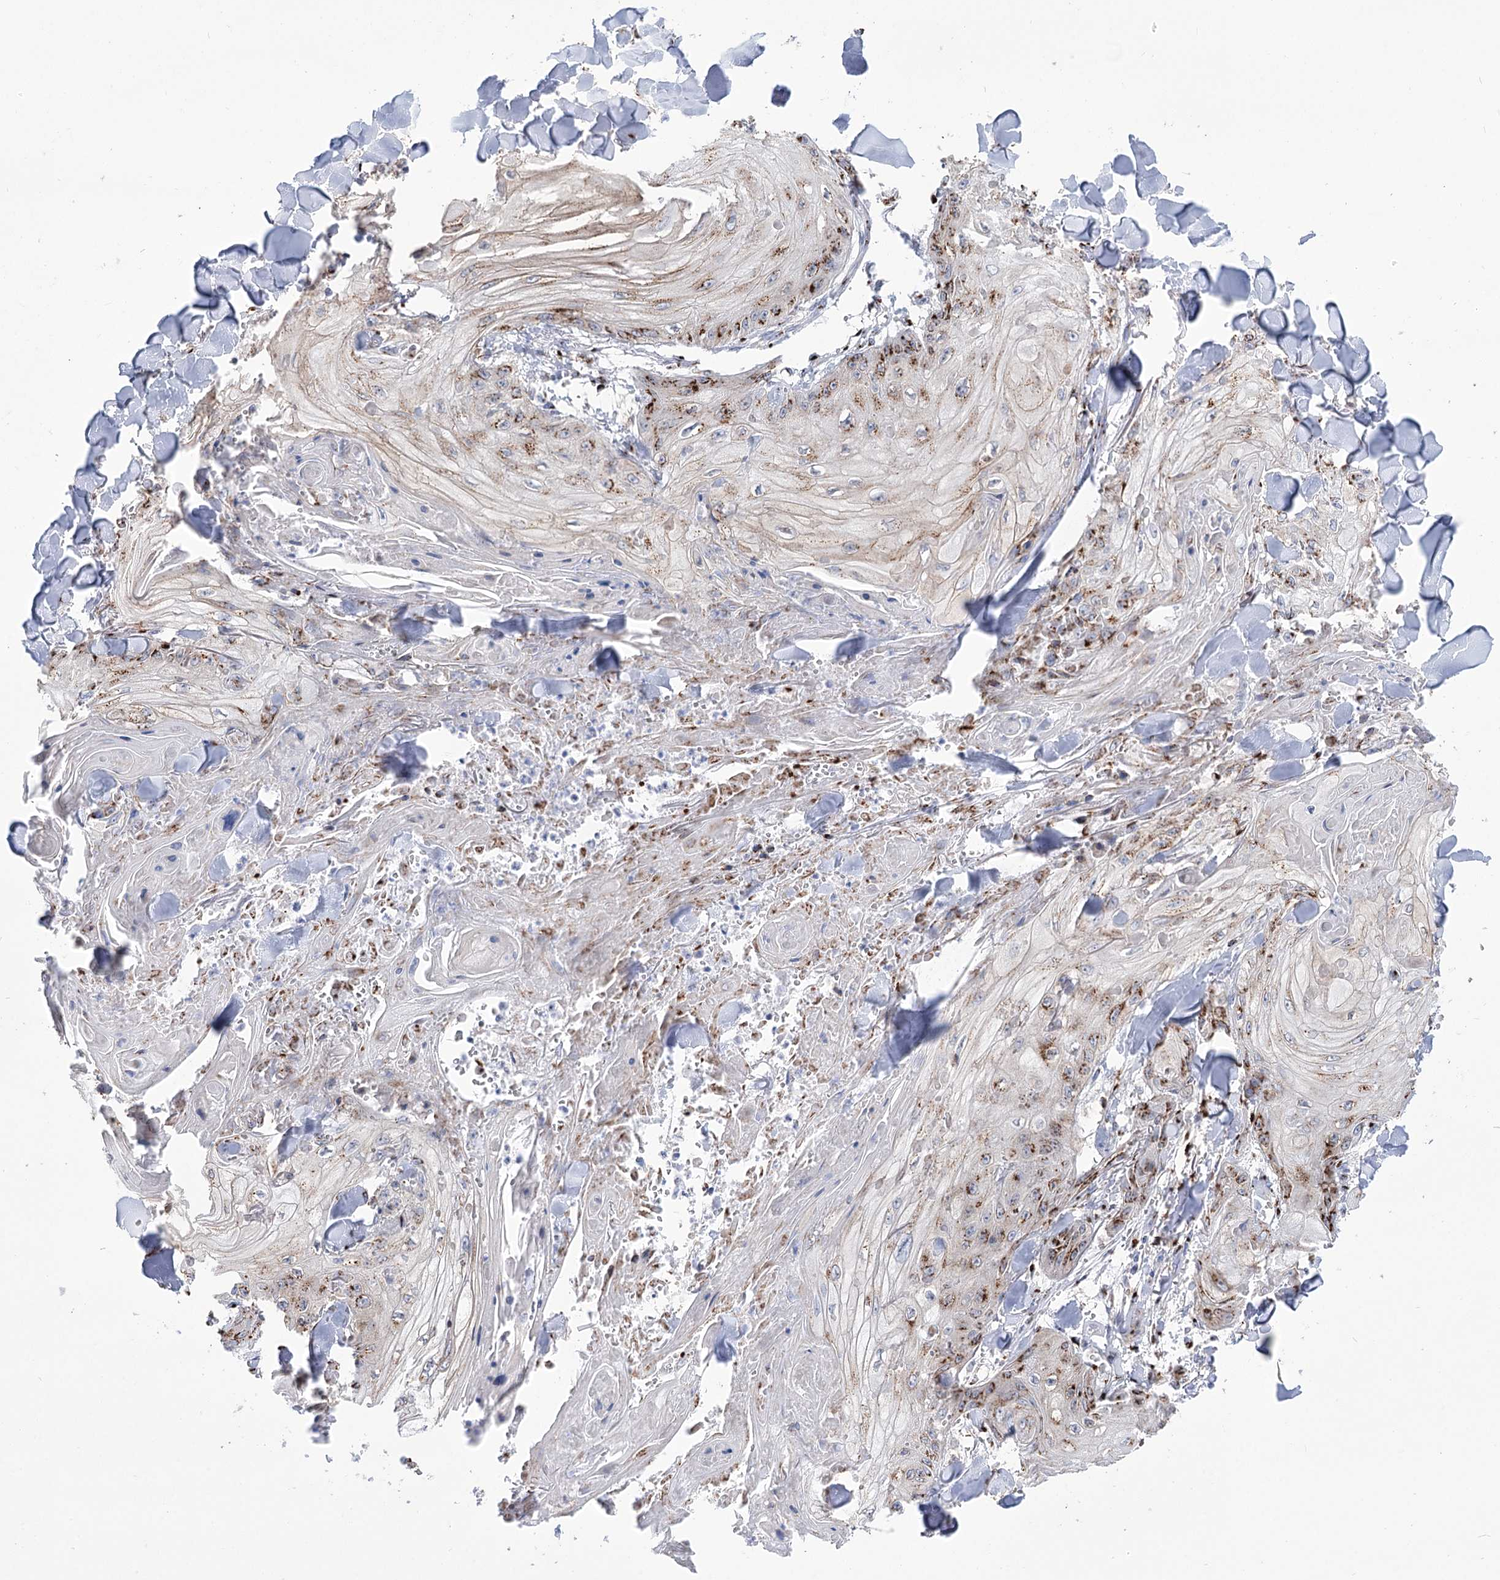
{"staining": {"intensity": "strong", "quantity": ">75%", "location": "cytoplasmic/membranous"}, "tissue": "skin cancer", "cell_type": "Tumor cells", "image_type": "cancer", "snomed": [{"axis": "morphology", "description": "Squamous cell carcinoma, NOS"}, {"axis": "topography", "description": "Skin"}], "caption": "Tumor cells show strong cytoplasmic/membranous expression in approximately >75% of cells in skin squamous cell carcinoma.", "gene": "TMEM165", "patient": {"sex": "male", "age": 74}}